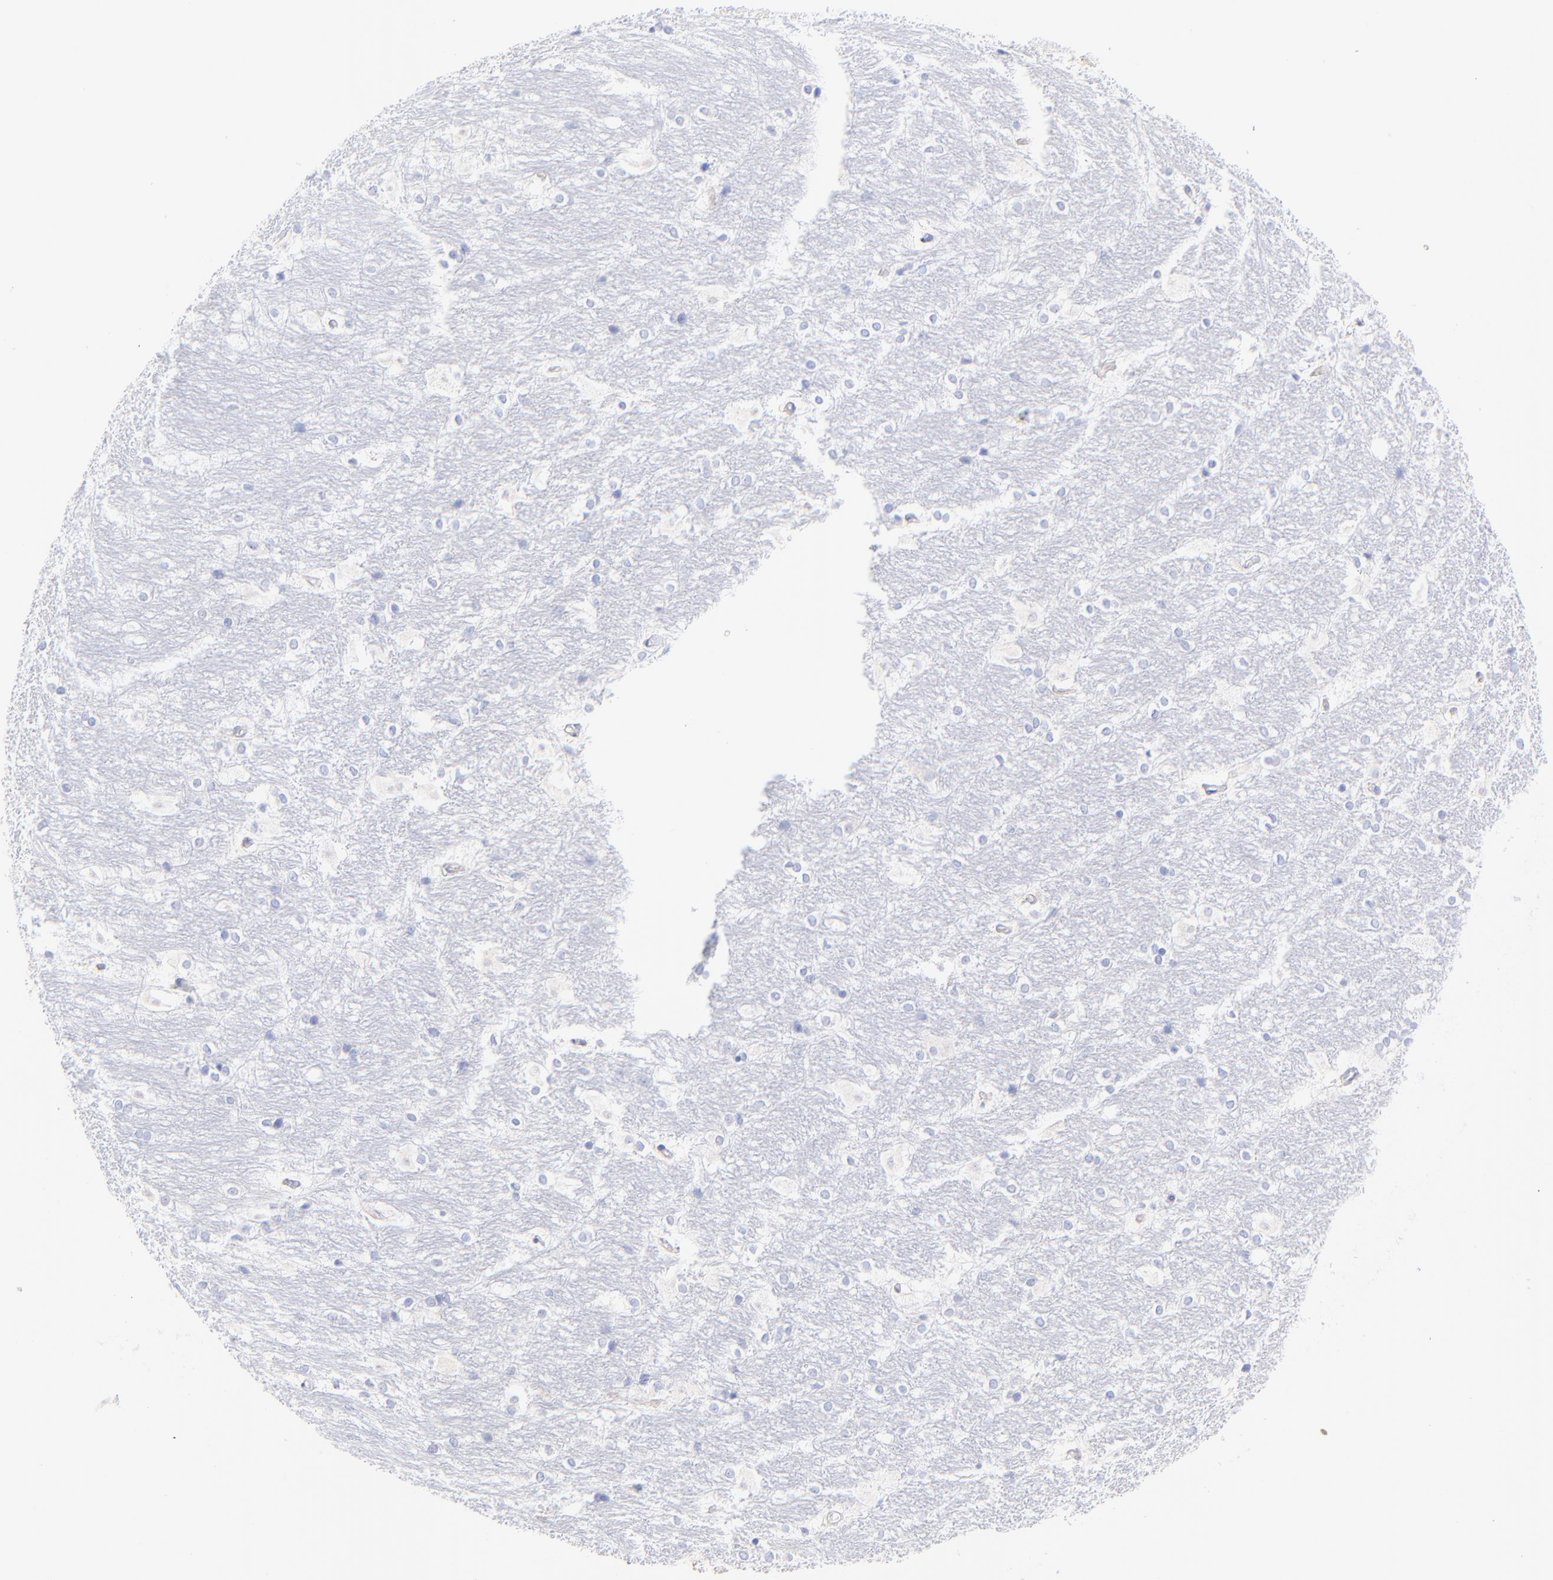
{"staining": {"intensity": "negative", "quantity": "none", "location": "none"}, "tissue": "hippocampus", "cell_type": "Glial cells", "image_type": "normal", "snomed": [{"axis": "morphology", "description": "Normal tissue, NOS"}, {"axis": "topography", "description": "Hippocampus"}], "caption": "Glial cells are negative for protein expression in benign human hippocampus. Brightfield microscopy of IHC stained with DAB (brown) and hematoxylin (blue), captured at high magnification.", "gene": "C1QTNF6", "patient": {"sex": "female", "age": 19}}